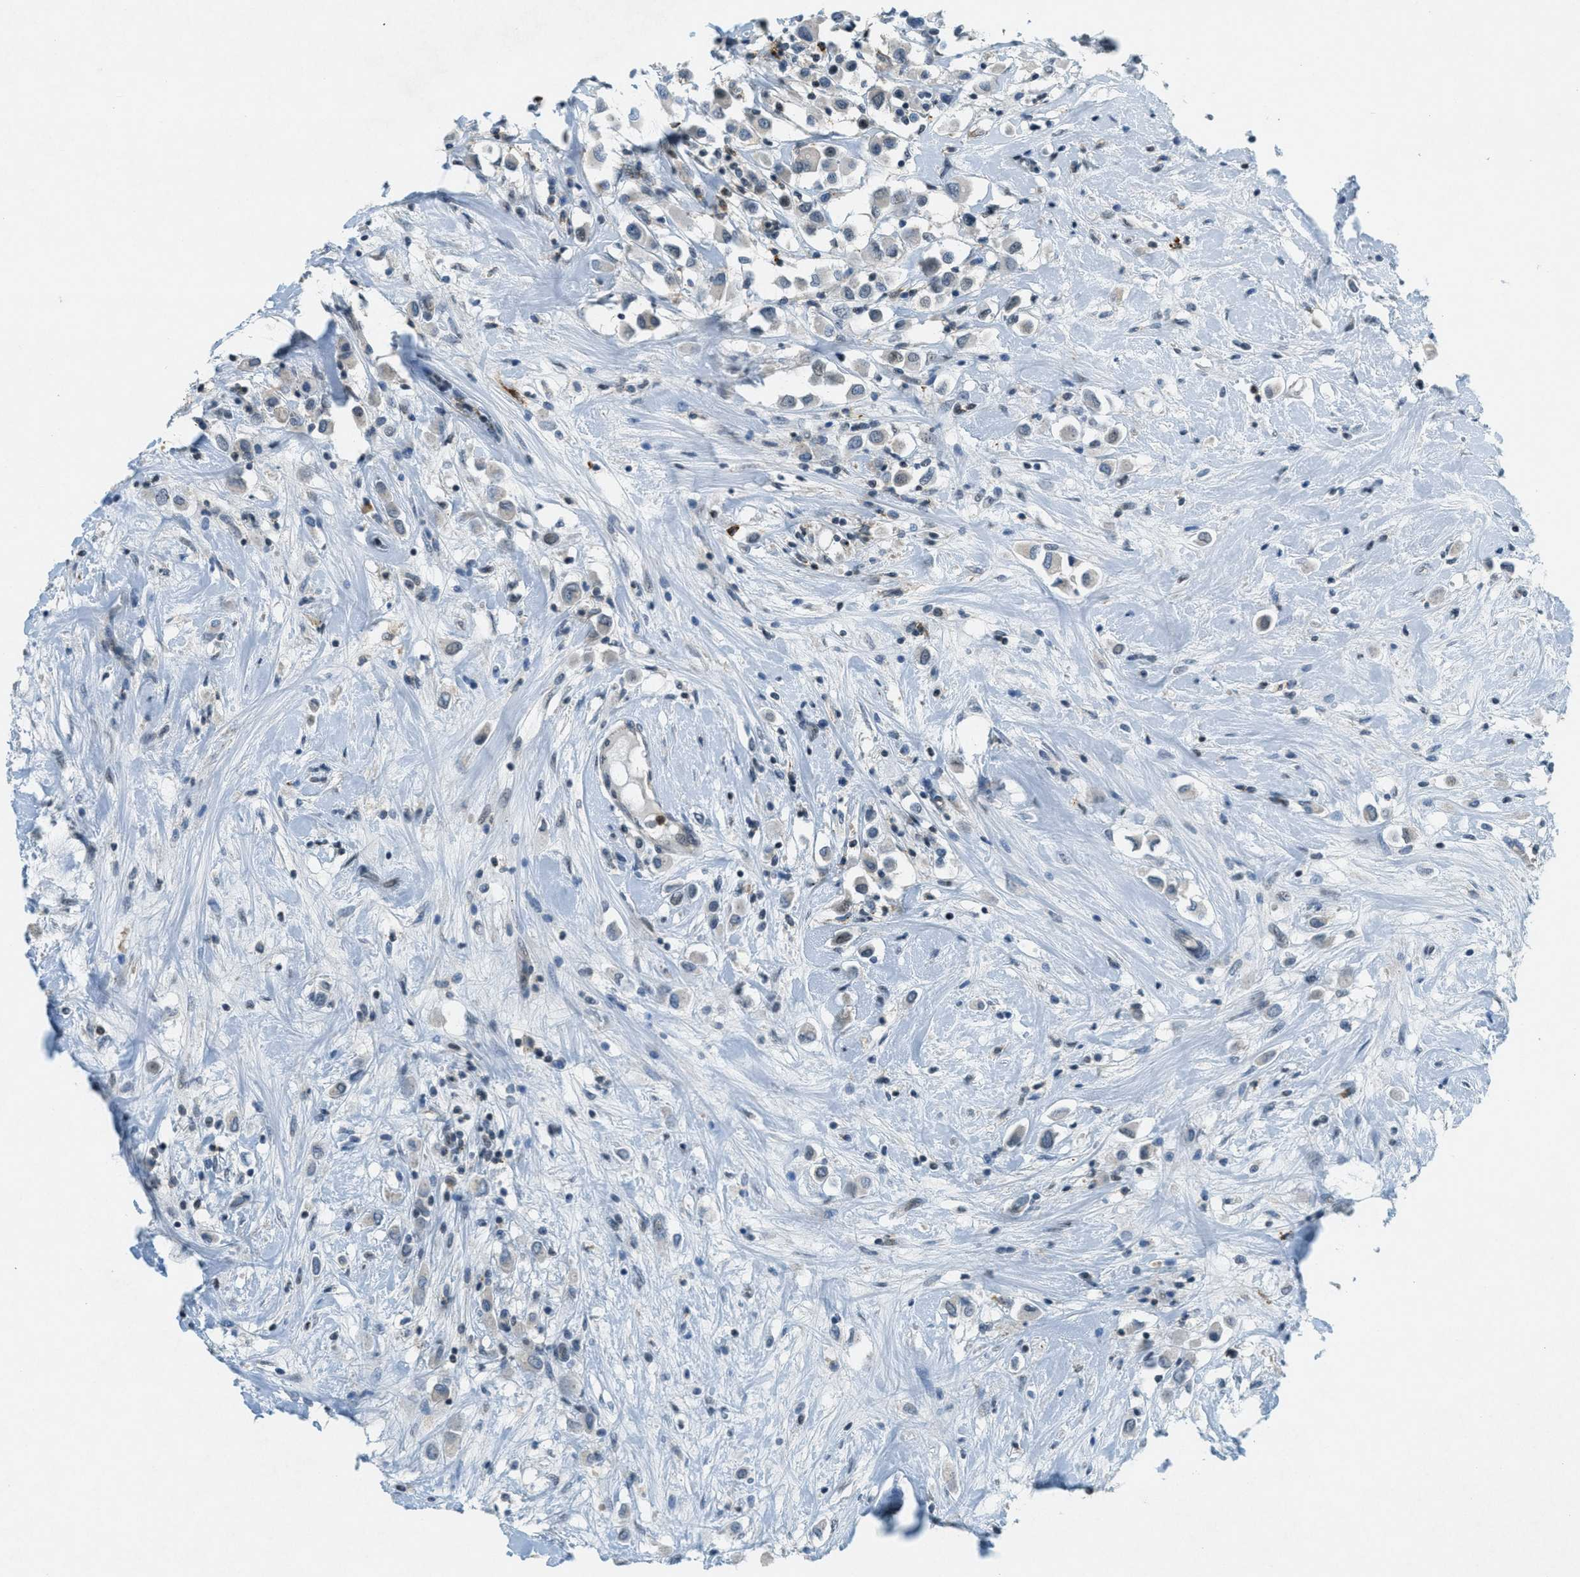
{"staining": {"intensity": "moderate", "quantity": "<25%", "location": "nuclear"}, "tissue": "breast cancer", "cell_type": "Tumor cells", "image_type": "cancer", "snomed": [{"axis": "morphology", "description": "Duct carcinoma"}, {"axis": "topography", "description": "Breast"}], "caption": "Tumor cells exhibit moderate nuclear staining in approximately <25% of cells in breast cancer (intraductal carcinoma).", "gene": "FYN", "patient": {"sex": "female", "age": 61}}